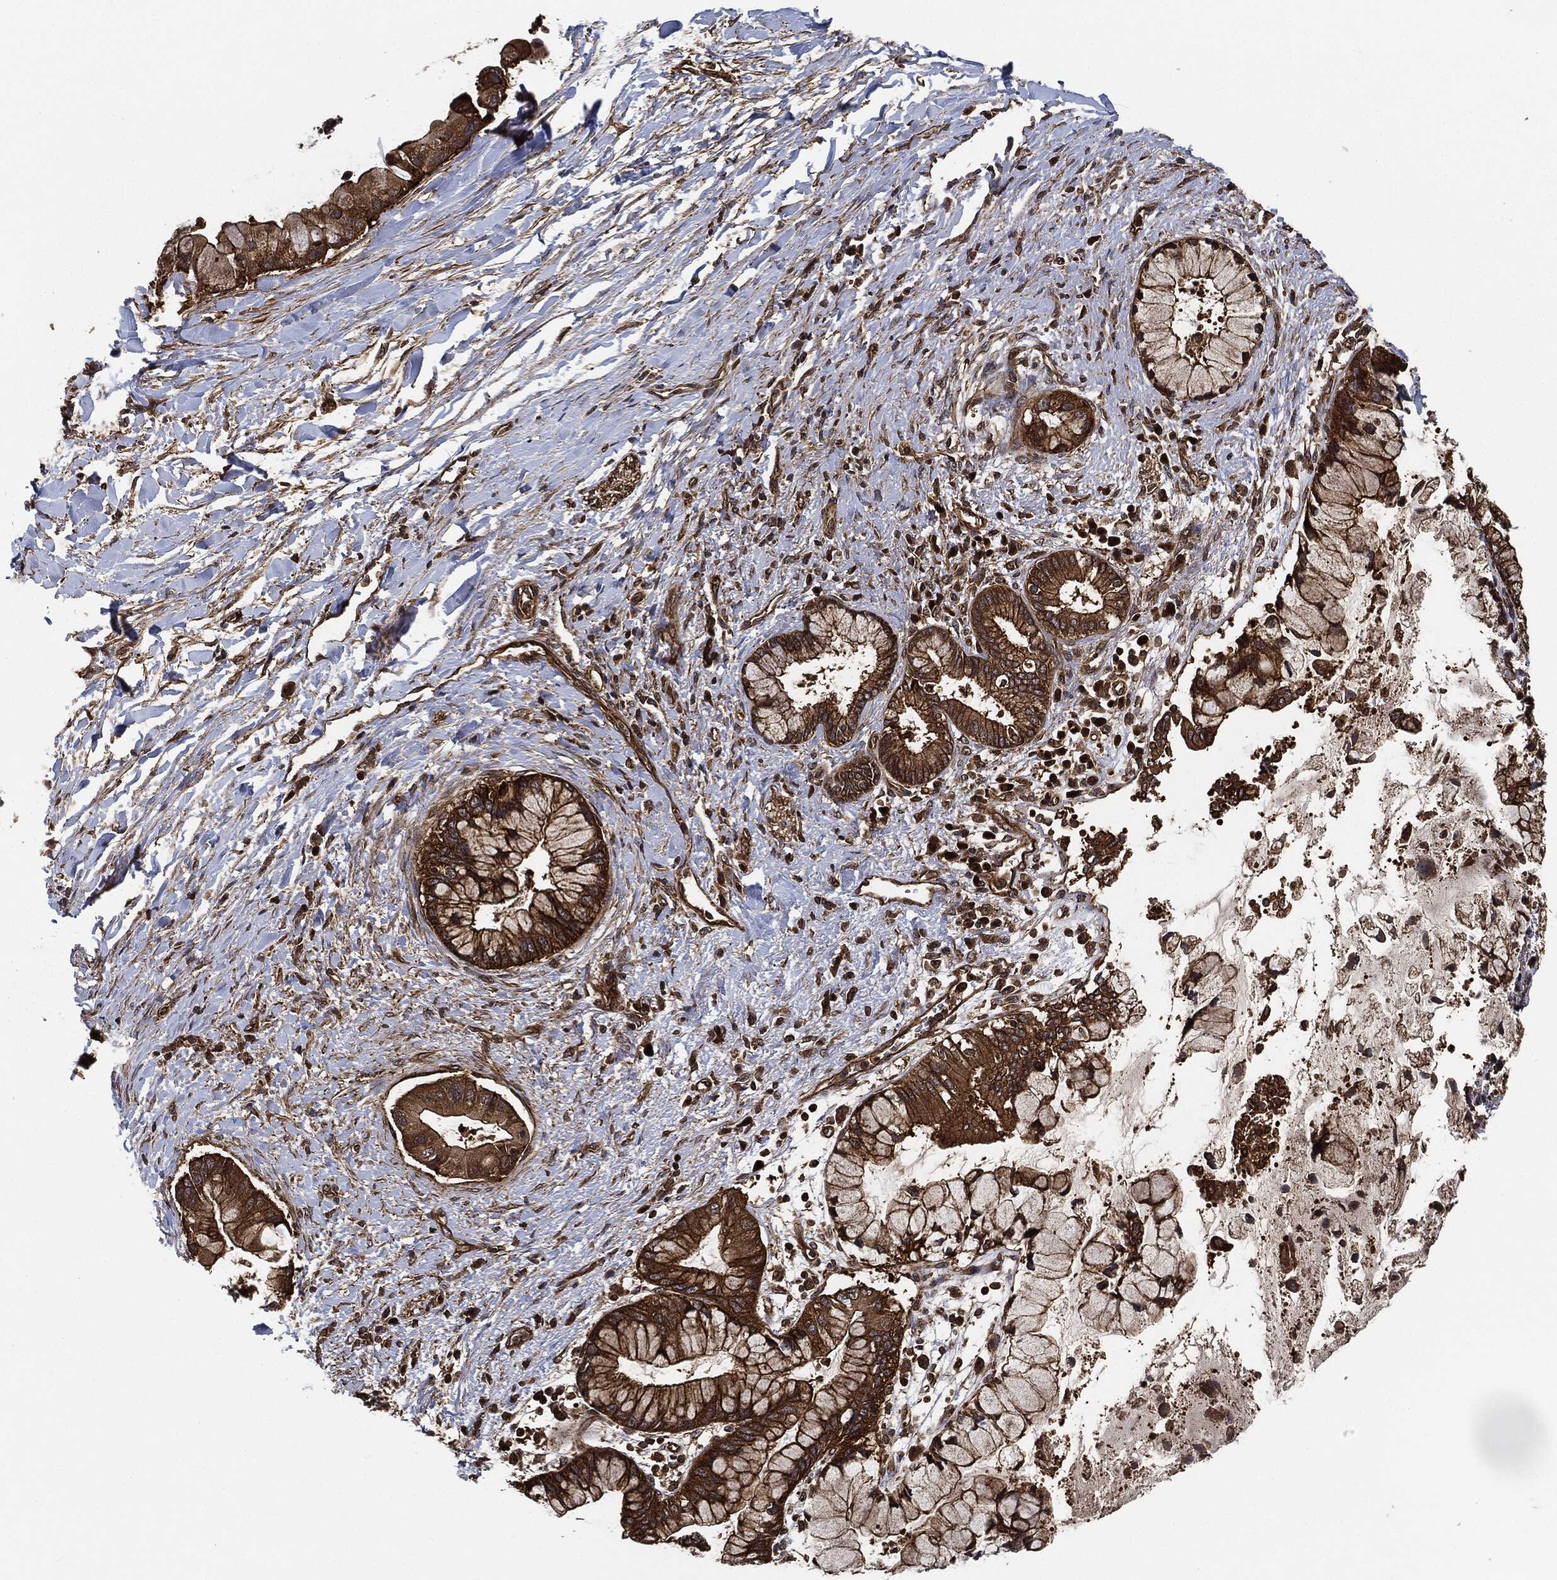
{"staining": {"intensity": "strong", "quantity": ">75%", "location": "cytoplasmic/membranous"}, "tissue": "liver cancer", "cell_type": "Tumor cells", "image_type": "cancer", "snomed": [{"axis": "morphology", "description": "Normal tissue, NOS"}, {"axis": "morphology", "description": "Cholangiocarcinoma"}, {"axis": "topography", "description": "Liver"}, {"axis": "topography", "description": "Peripheral nerve tissue"}], "caption": "Immunohistochemical staining of liver cancer demonstrates strong cytoplasmic/membranous protein staining in about >75% of tumor cells.", "gene": "CEP290", "patient": {"sex": "male", "age": 50}}